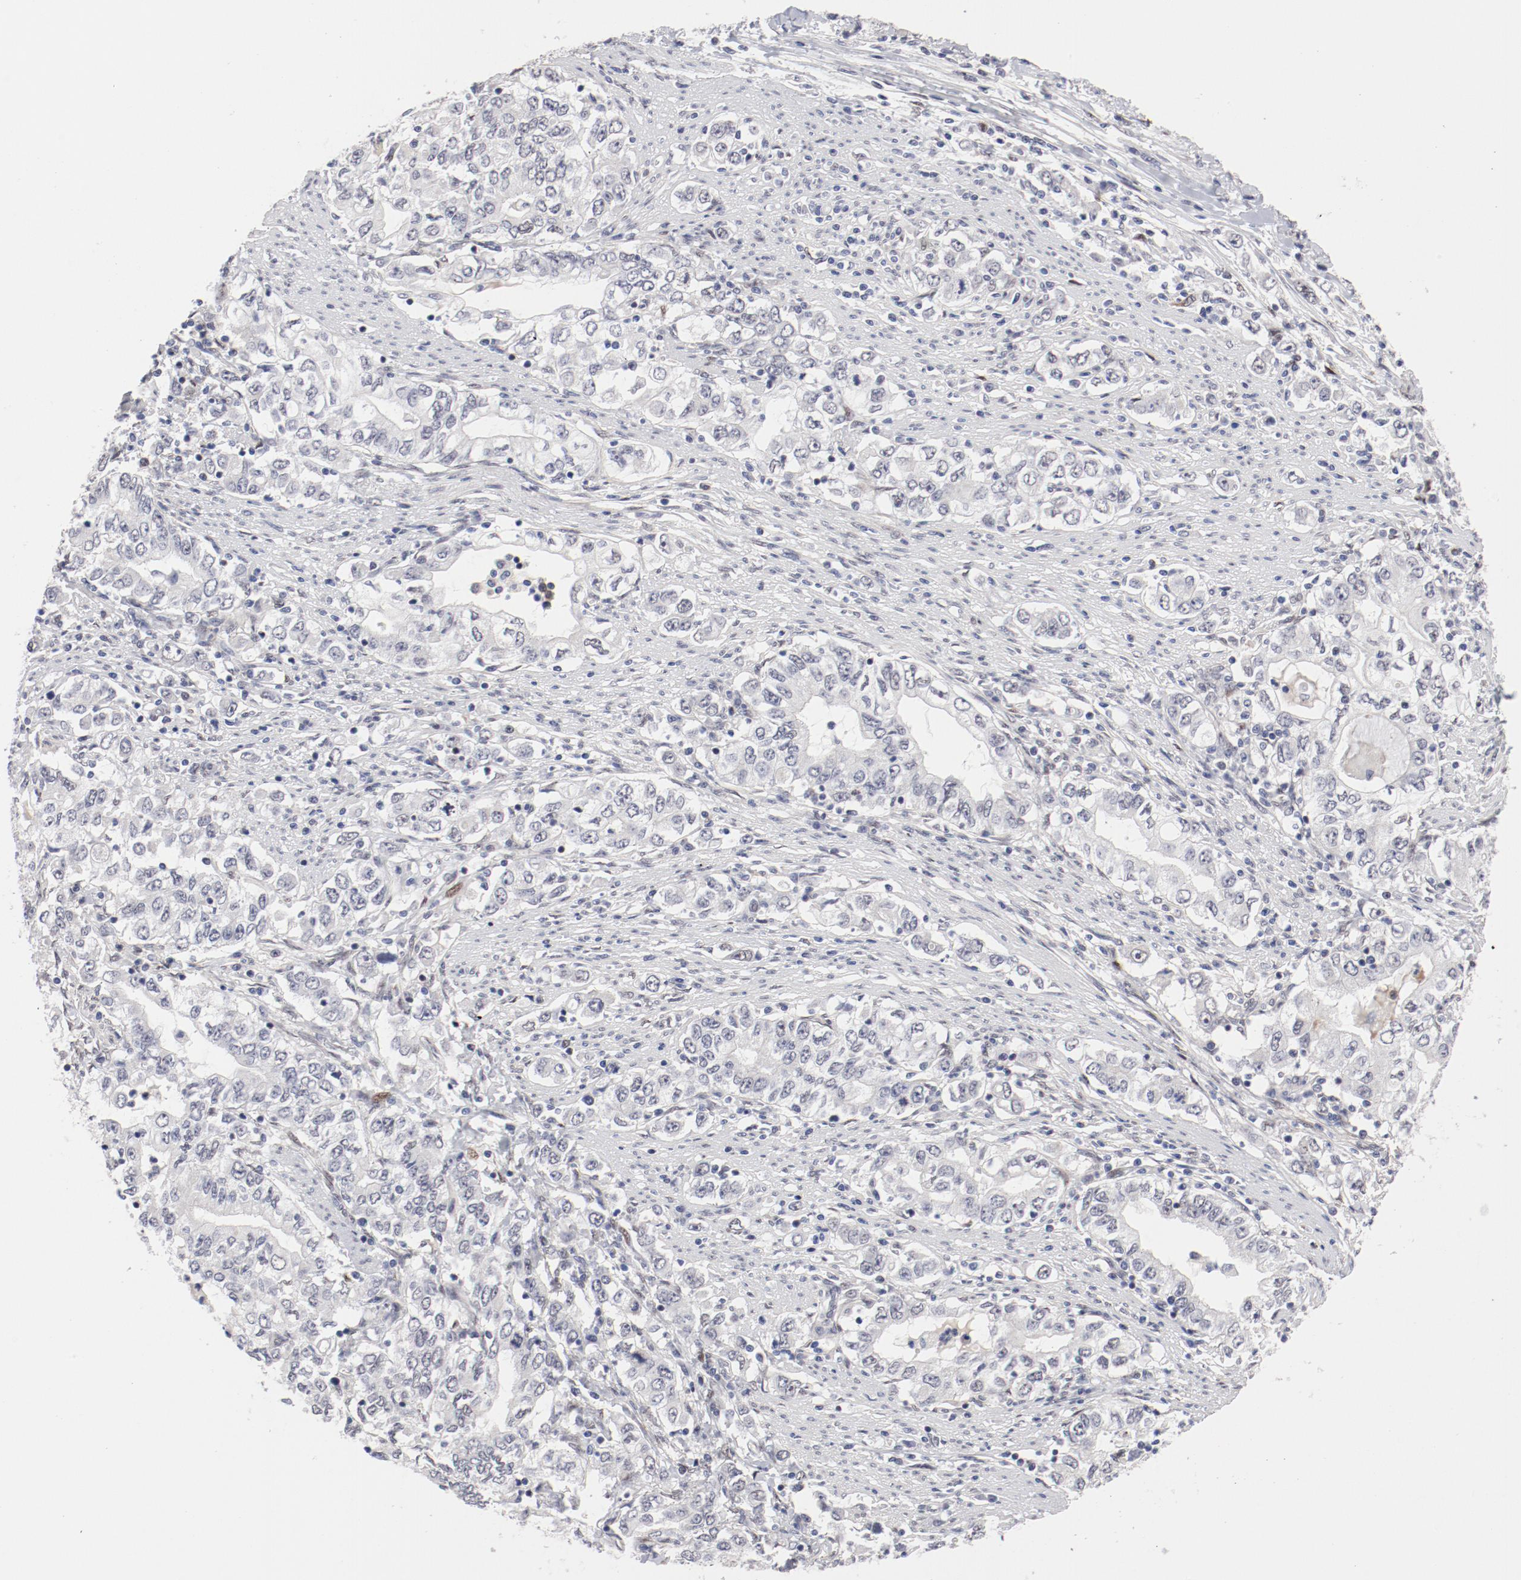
{"staining": {"intensity": "negative", "quantity": "none", "location": "none"}, "tissue": "stomach cancer", "cell_type": "Tumor cells", "image_type": "cancer", "snomed": [{"axis": "morphology", "description": "Adenocarcinoma, NOS"}, {"axis": "topography", "description": "Stomach, lower"}], "caption": "This is an immunohistochemistry (IHC) image of stomach adenocarcinoma. There is no expression in tumor cells.", "gene": "FSCB", "patient": {"sex": "female", "age": 72}}